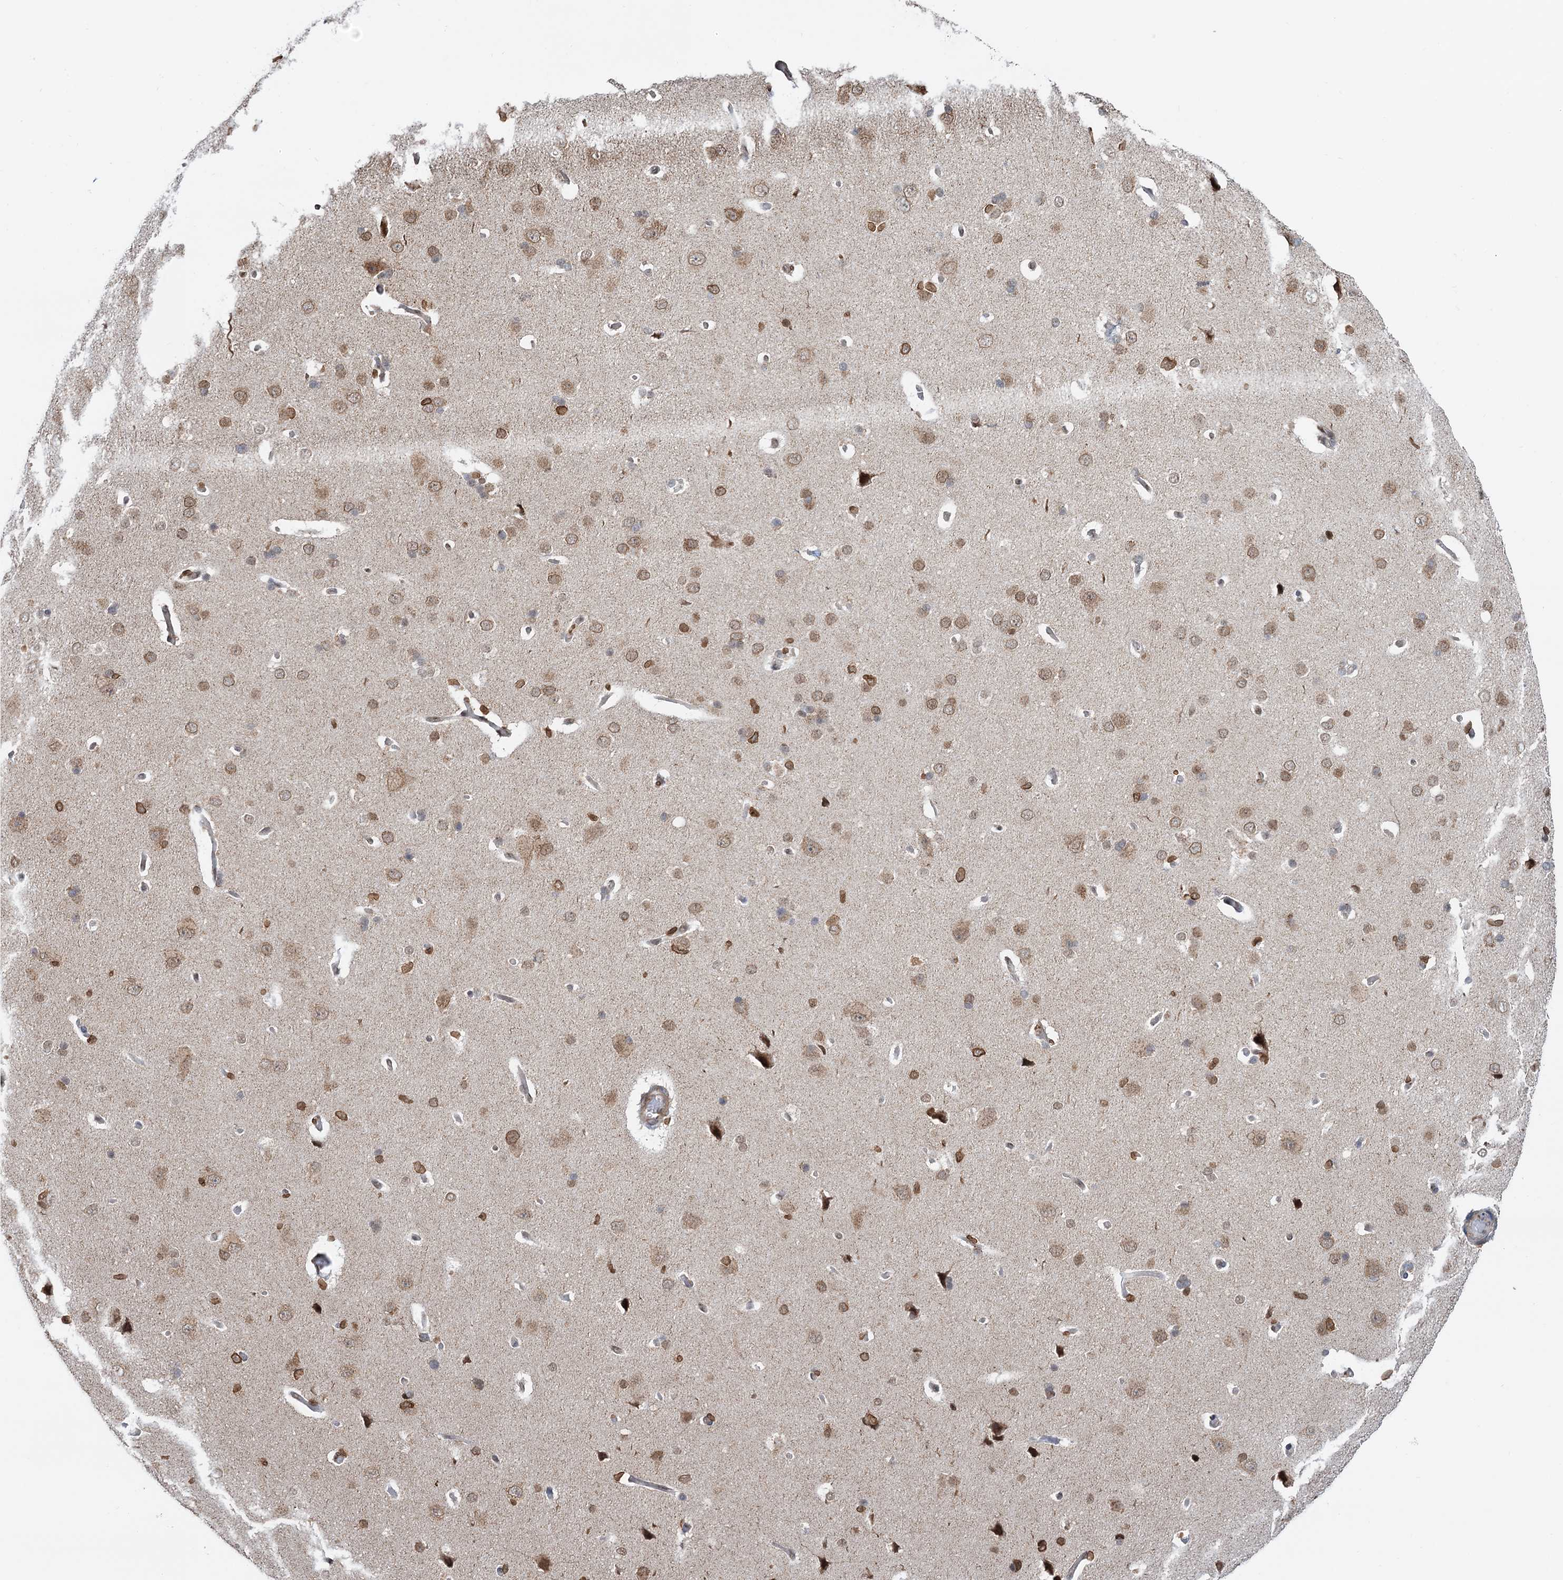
{"staining": {"intensity": "weak", "quantity": "25%-75%", "location": "nuclear"}, "tissue": "cerebral cortex", "cell_type": "Endothelial cells", "image_type": "normal", "snomed": [{"axis": "morphology", "description": "Normal tissue, NOS"}, {"axis": "topography", "description": "Cerebral cortex"}], "caption": "Weak nuclear positivity for a protein is seen in approximately 25%-75% of endothelial cells of normal cerebral cortex using IHC.", "gene": "ZC3H13", "patient": {"sex": "male", "age": 62}}